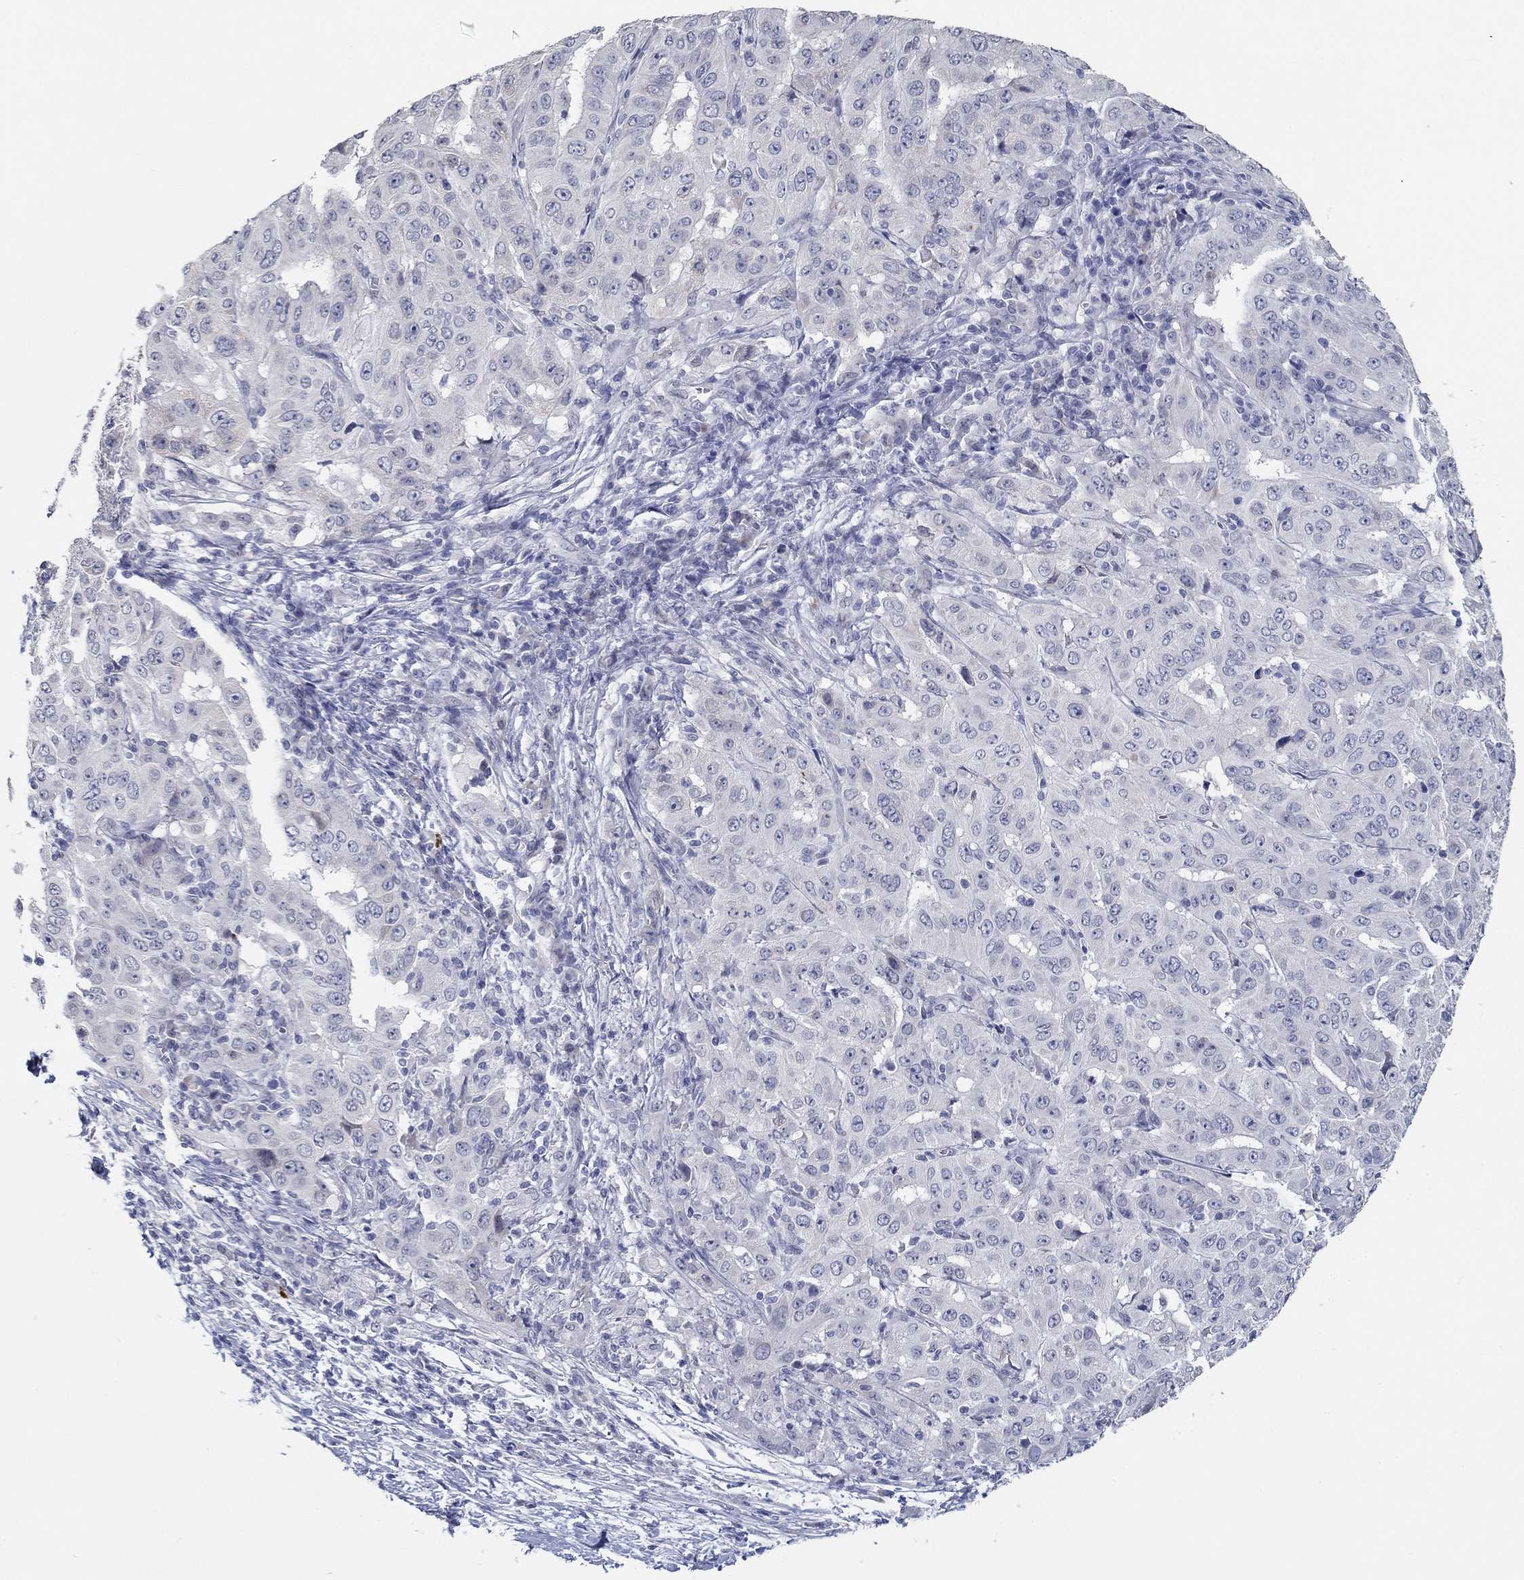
{"staining": {"intensity": "negative", "quantity": "none", "location": "none"}, "tissue": "pancreatic cancer", "cell_type": "Tumor cells", "image_type": "cancer", "snomed": [{"axis": "morphology", "description": "Adenocarcinoma, NOS"}, {"axis": "topography", "description": "Pancreas"}], "caption": "Tumor cells show no significant protein staining in pancreatic cancer.", "gene": "NUP155", "patient": {"sex": "male", "age": 63}}